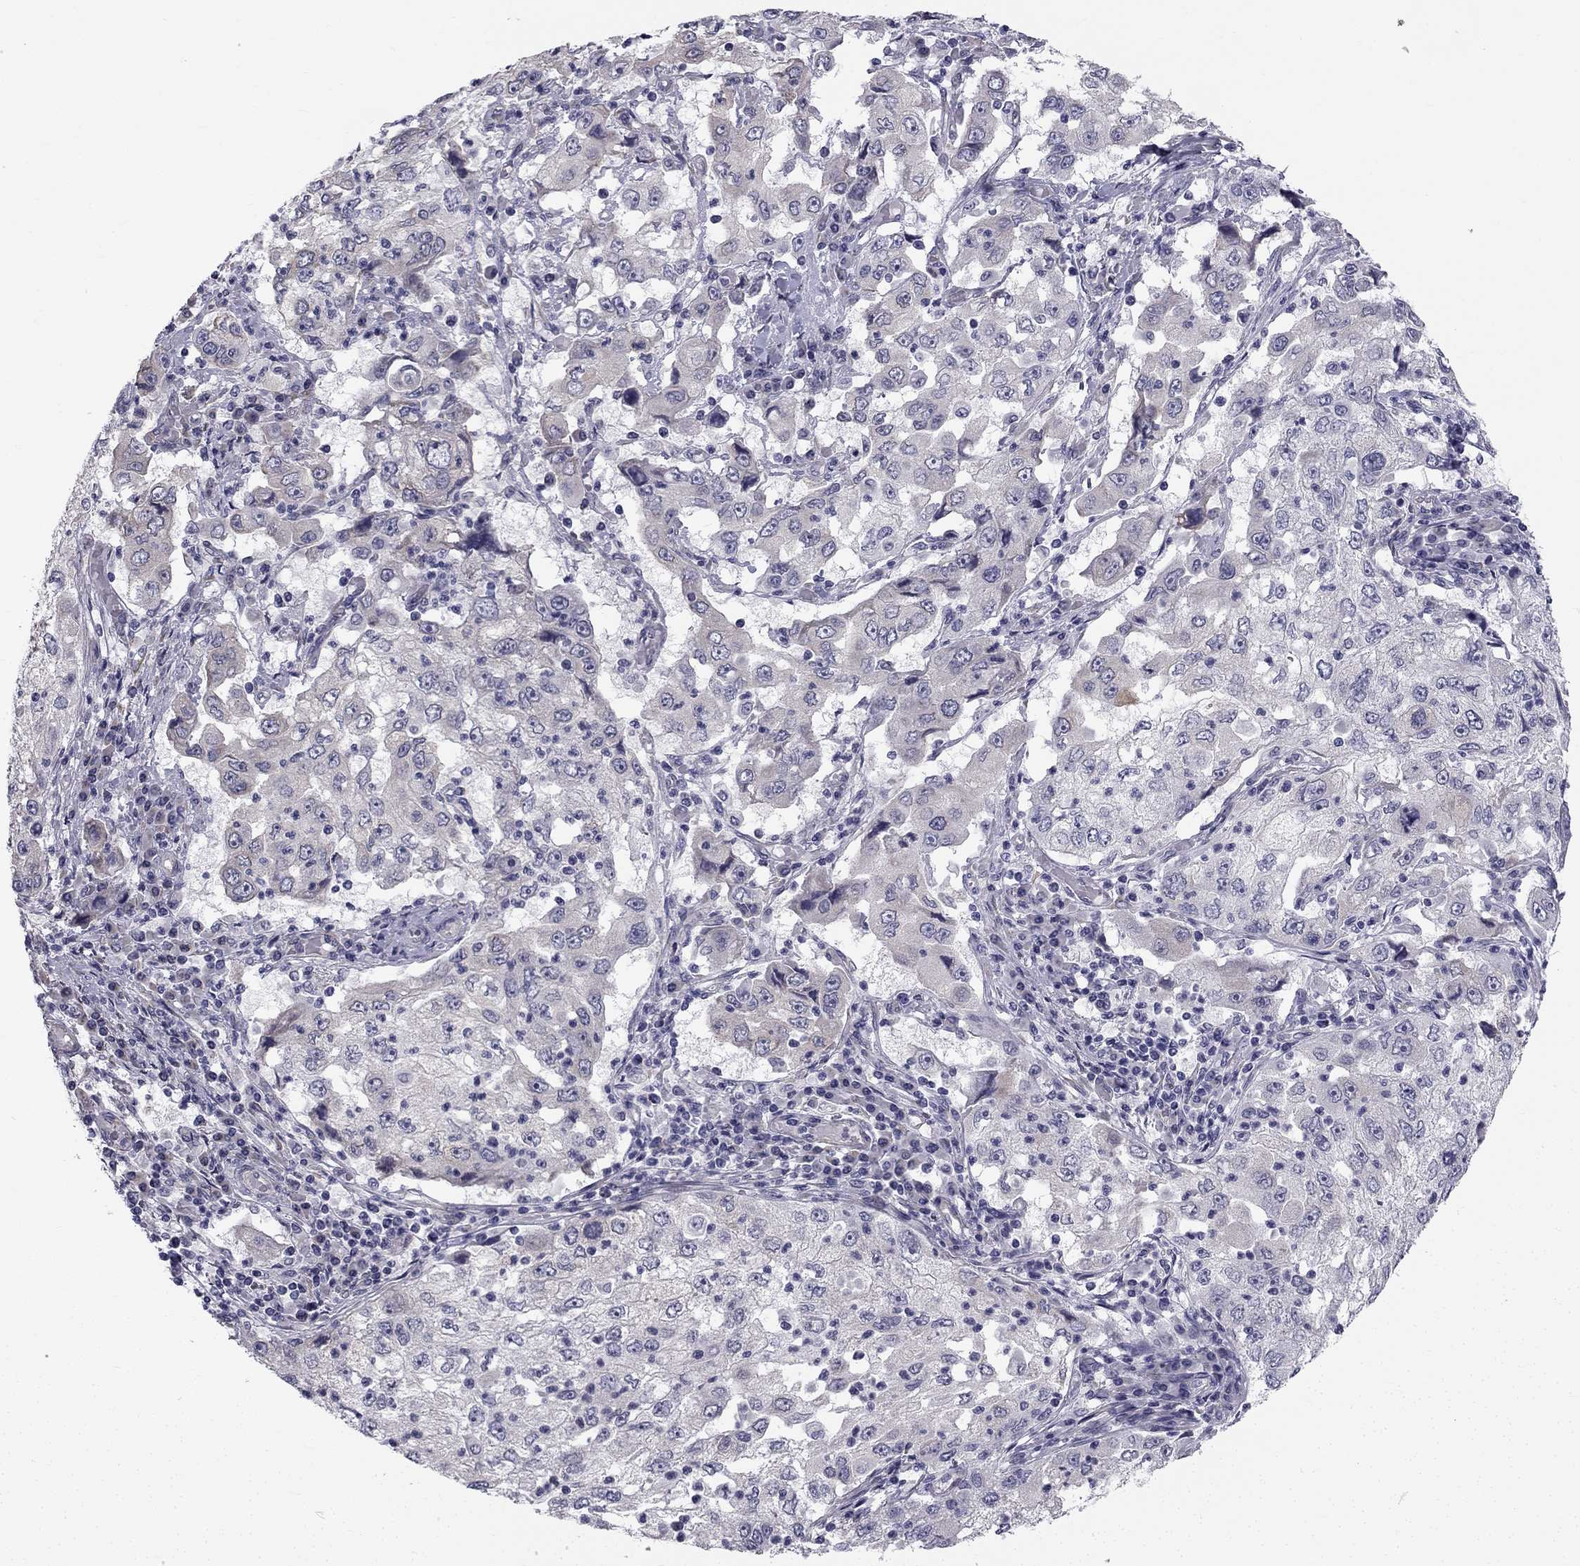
{"staining": {"intensity": "negative", "quantity": "none", "location": "none"}, "tissue": "cervical cancer", "cell_type": "Tumor cells", "image_type": "cancer", "snomed": [{"axis": "morphology", "description": "Squamous cell carcinoma, NOS"}, {"axis": "topography", "description": "Cervix"}], "caption": "Tumor cells are negative for brown protein staining in cervical squamous cell carcinoma. The staining is performed using DAB (3,3'-diaminobenzidine) brown chromogen with nuclei counter-stained in using hematoxylin.", "gene": "CCDC40", "patient": {"sex": "female", "age": 36}}